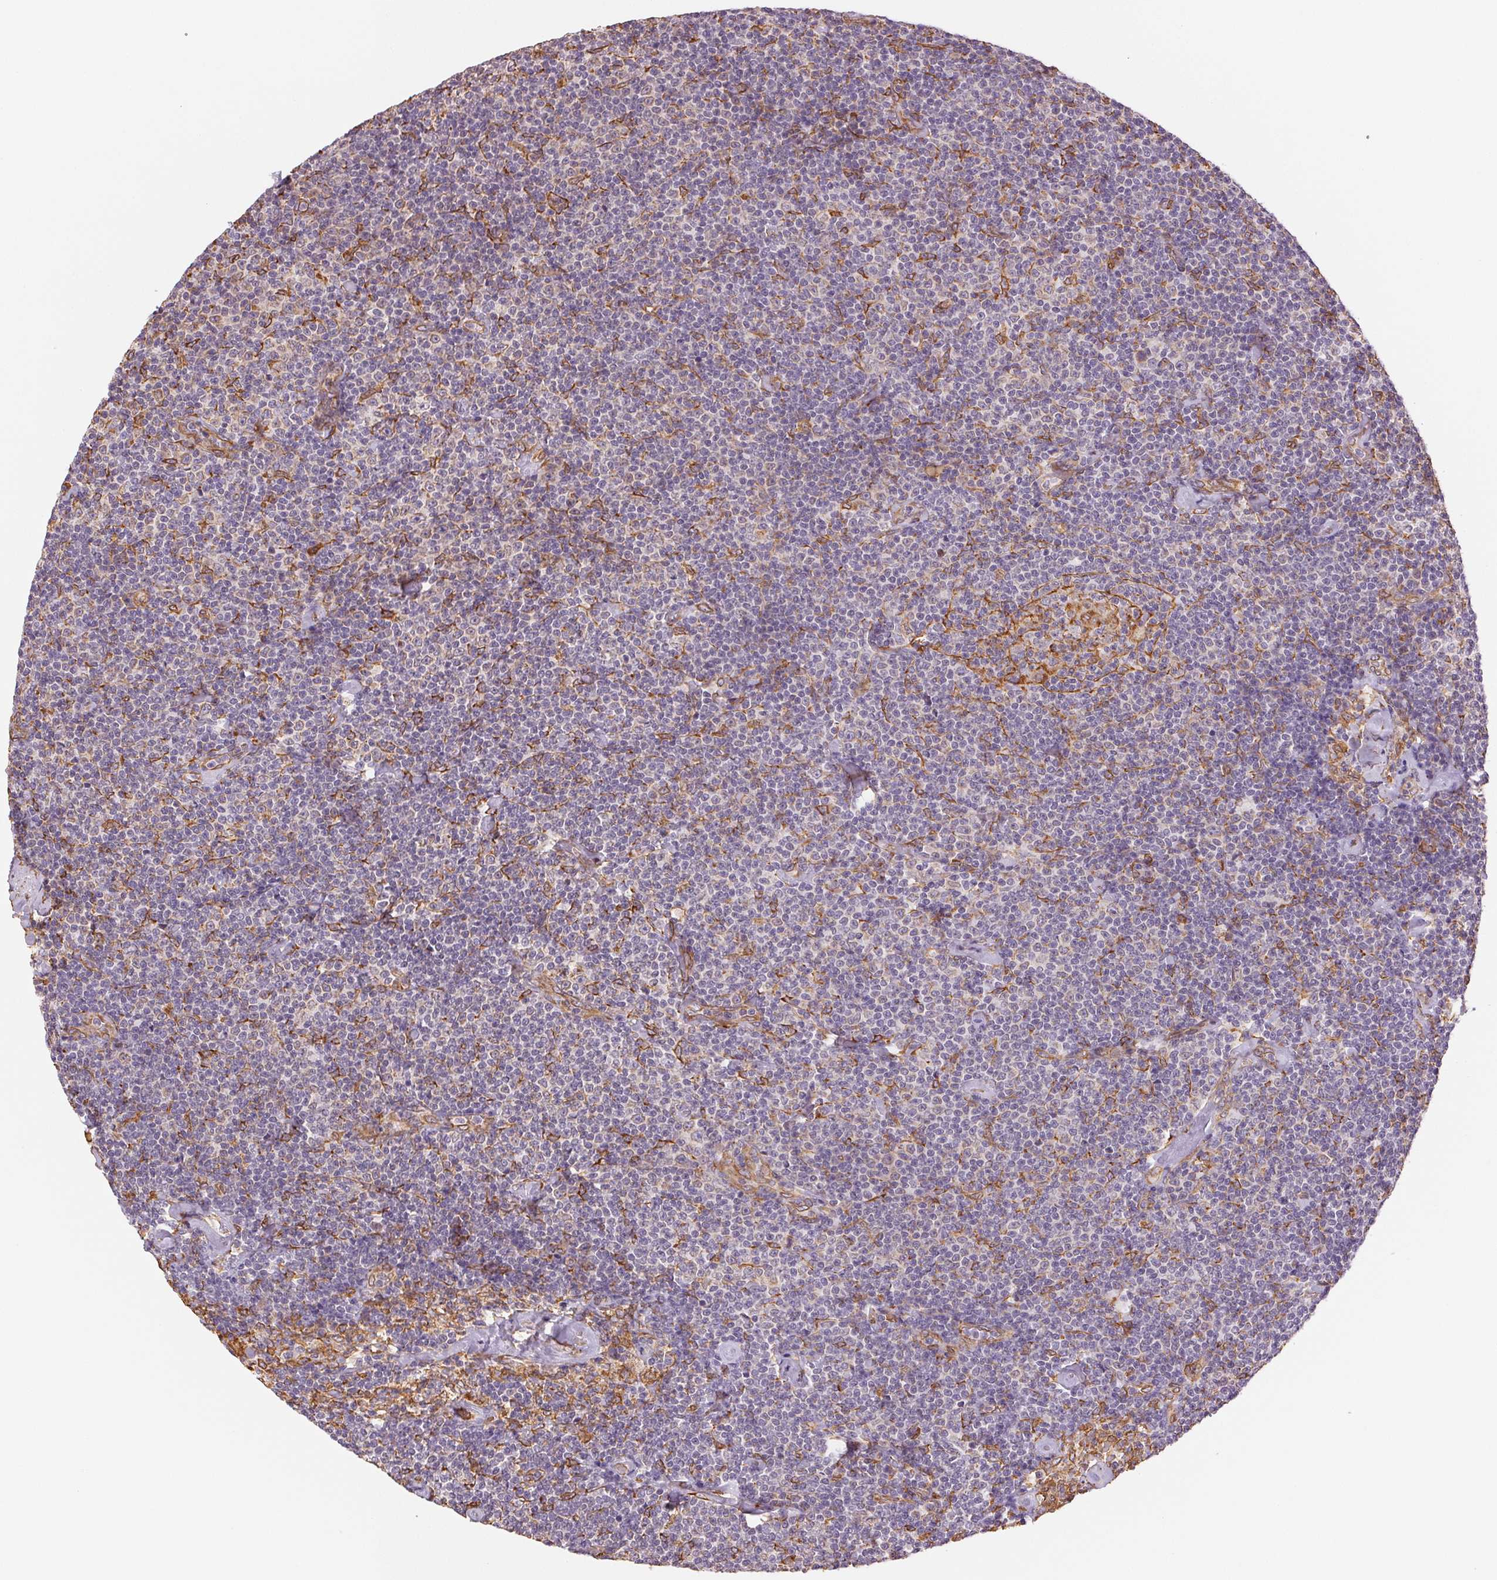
{"staining": {"intensity": "negative", "quantity": "none", "location": "none"}, "tissue": "lymphoma", "cell_type": "Tumor cells", "image_type": "cancer", "snomed": [{"axis": "morphology", "description": "Malignant lymphoma, non-Hodgkin's type, Low grade"}, {"axis": "topography", "description": "Lymph node"}], "caption": "Immunohistochemistry of human lymphoma exhibits no staining in tumor cells.", "gene": "RCN3", "patient": {"sex": "male", "age": 81}}